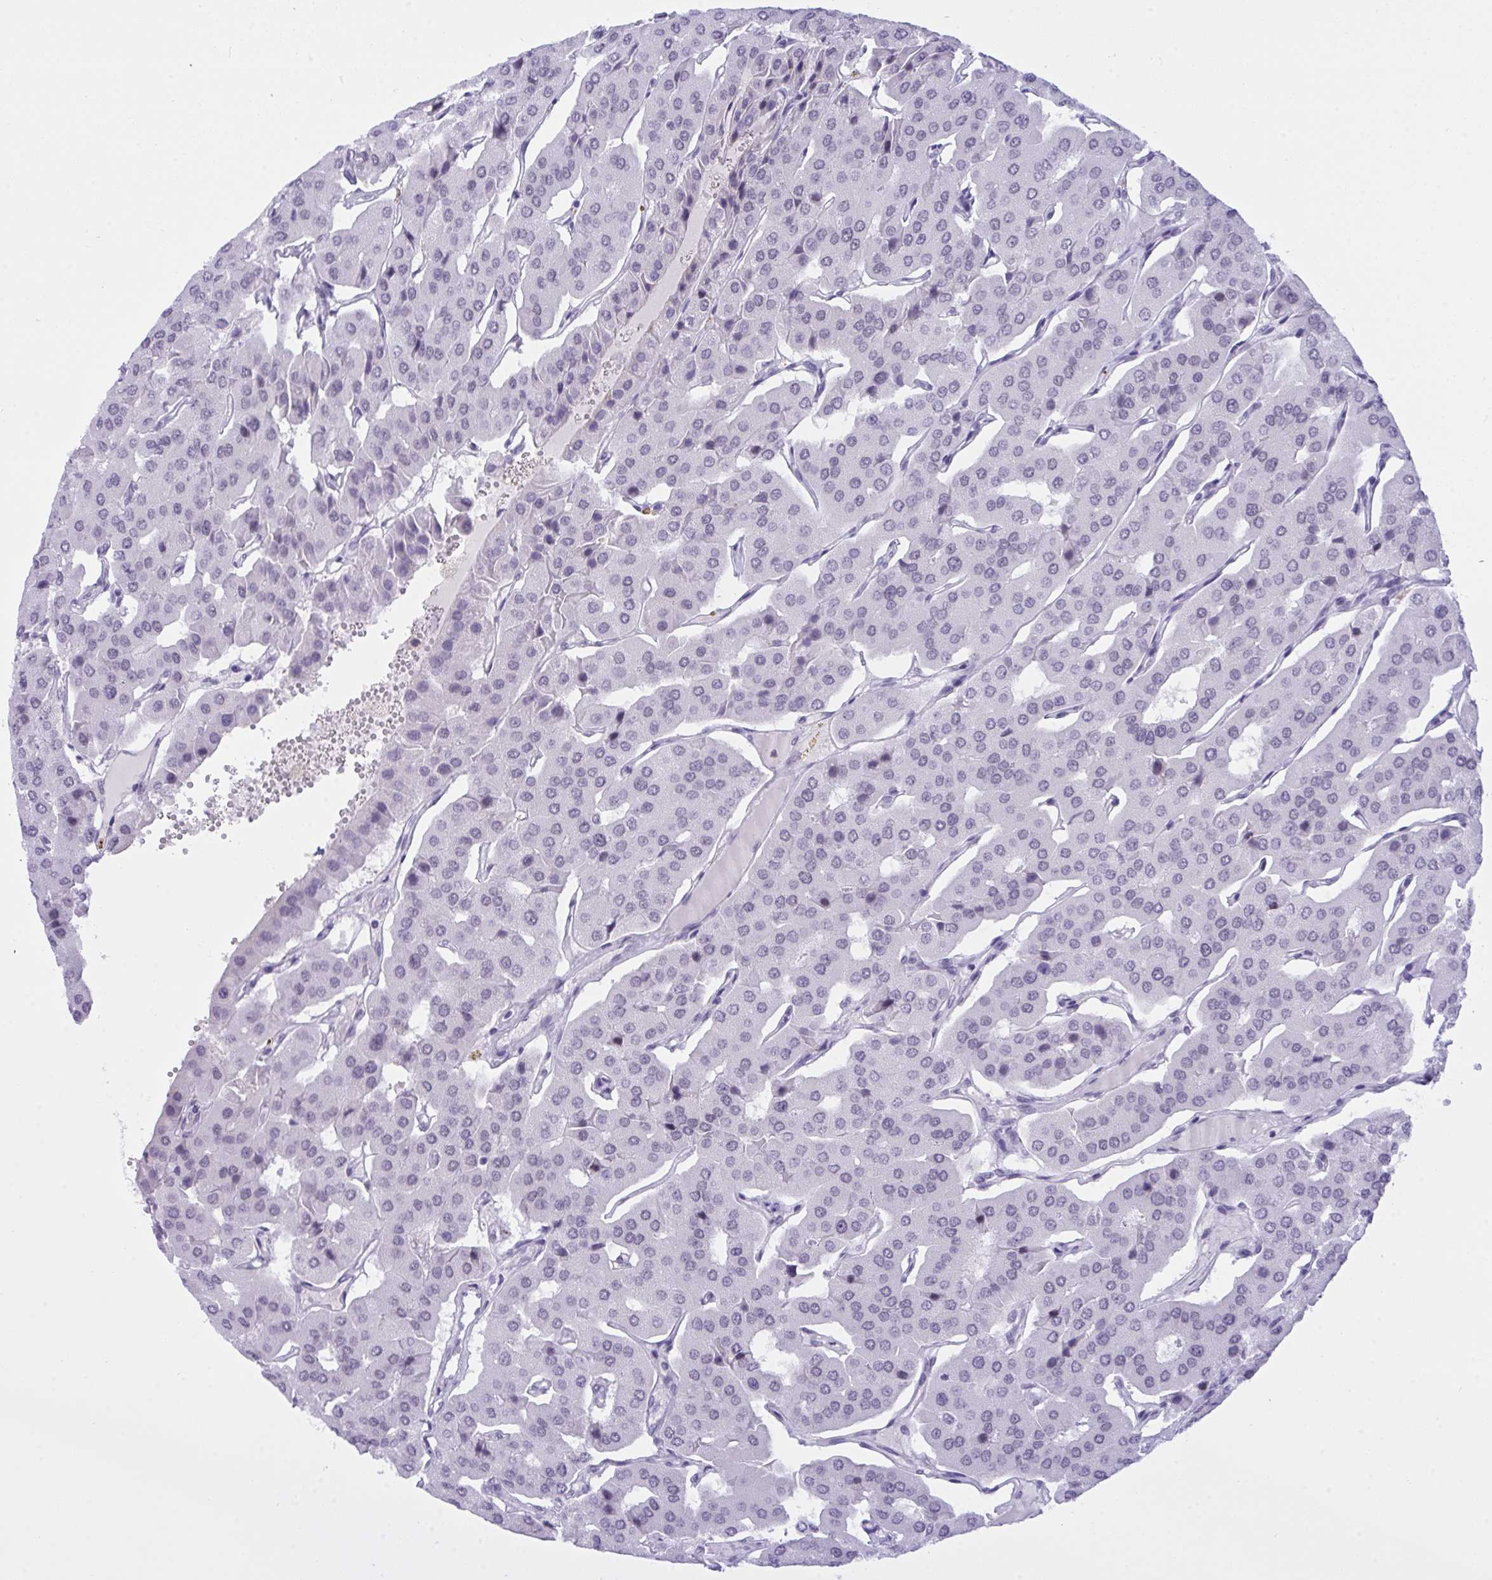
{"staining": {"intensity": "negative", "quantity": "none", "location": "none"}, "tissue": "parathyroid gland", "cell_type": "Glandular cells", "image_type": "normal", "snomed": [{"axis": "morphology", "description": "Normal tissue, NOS"}, {"axis": "morphology", "description": "Adenoma, NOS"}, {"axis": "topography", "description": "Parathyroid gland"}], "caption": "Histopathology image shows no significant protein positivity in glandular cells of normal parathyroid gland. (Stains: DAB (3,3'-diaminobenzidine) immunohistochemistry with hematoxylin counter stain, Microscopy: brightfield microscopy at high magnification).", "gene": "ELN", "patient": {"sex": "female", "age": 86}}